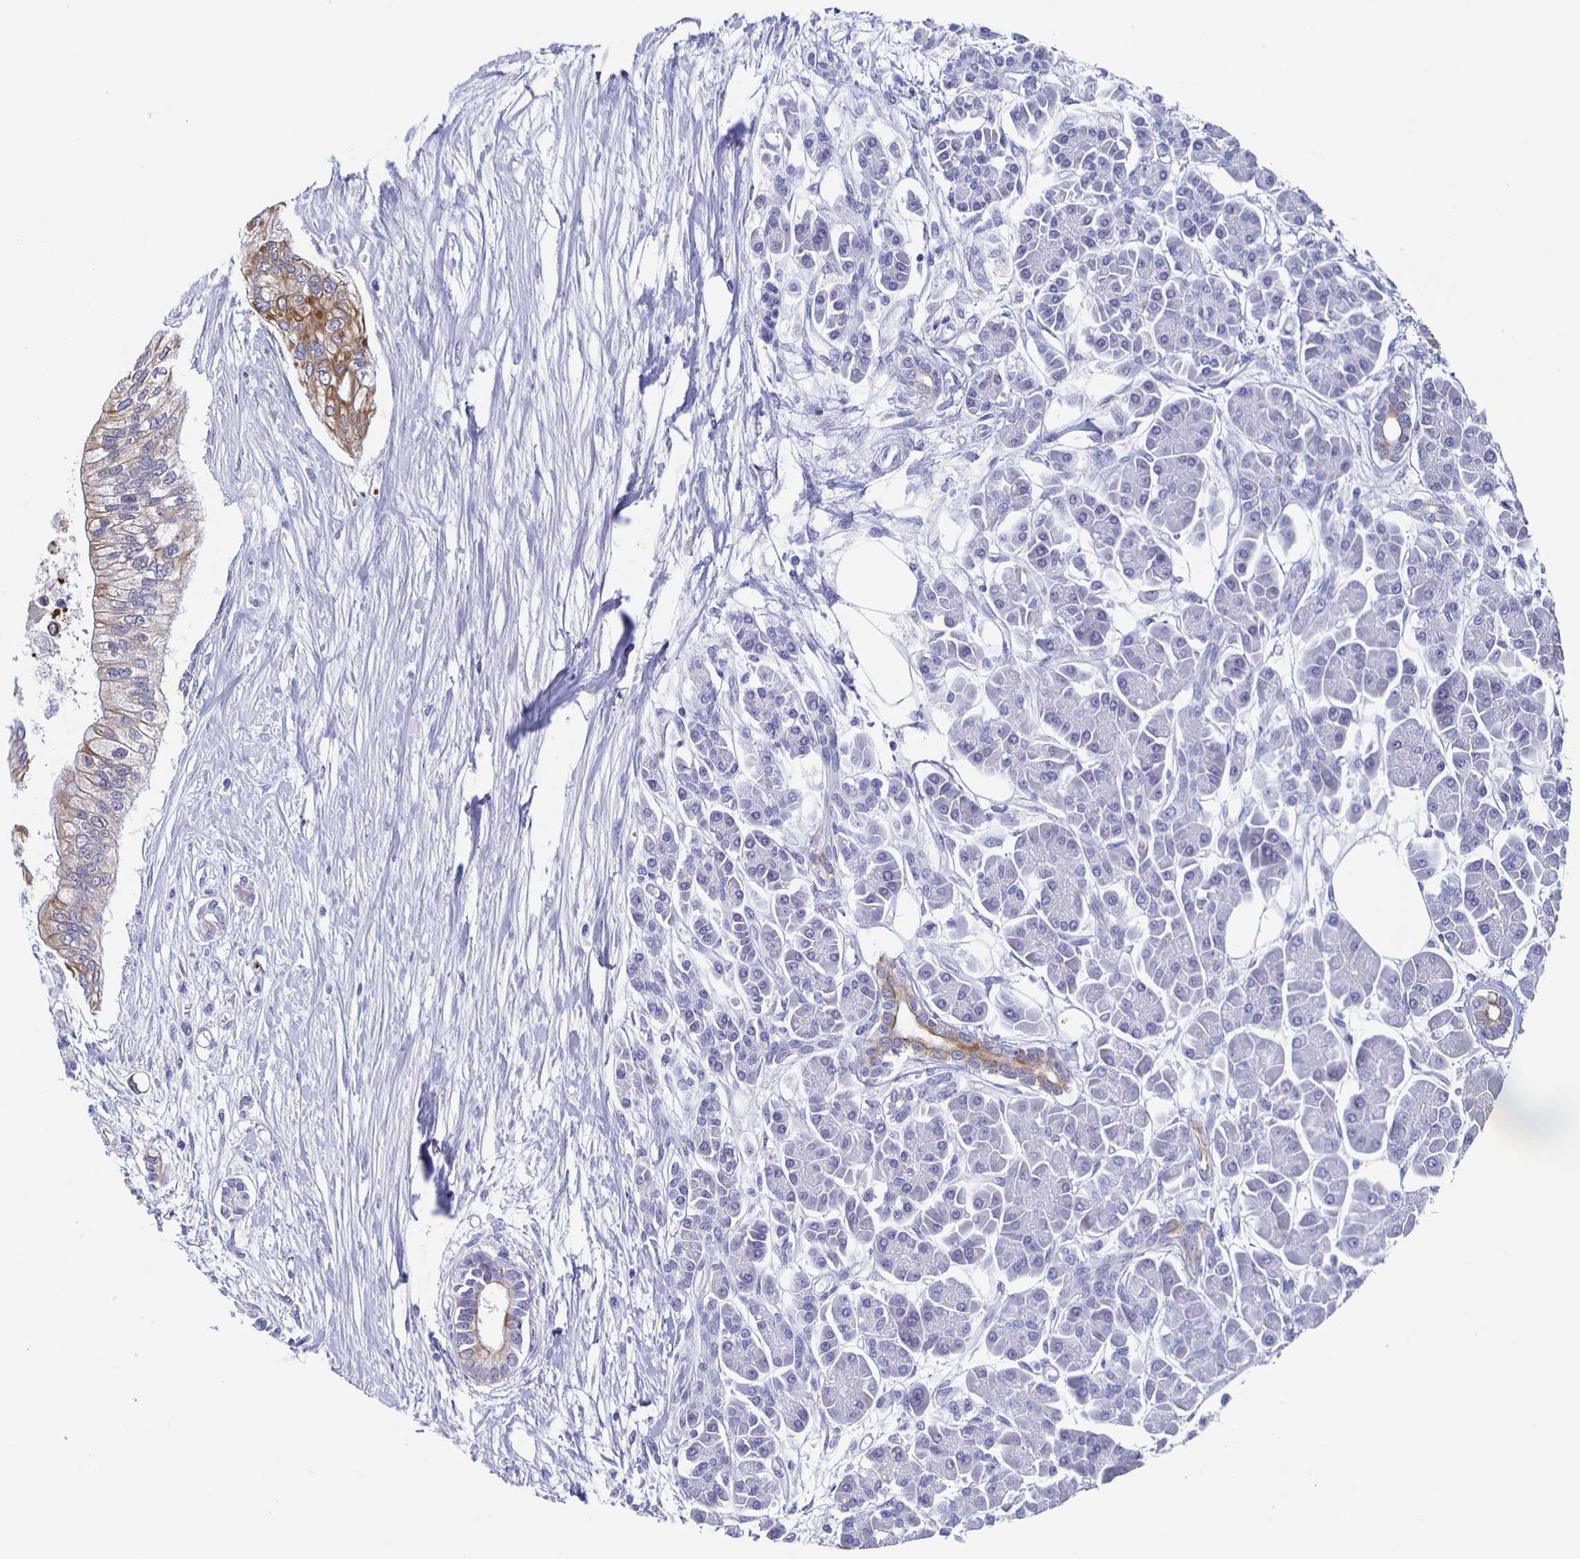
{"staining": {"intensity": "moderate", "quantity": "<25%", "location": "cytoplasmic/membranous"}, "tissue": "pancreatic cancer", "cell_type": "Tumor cells", "image_type": "cancer", "snomed": [{"axis": "morphology", "description": "Adenocarcinoma, NOS"}, {"axis": "topography", "description": "Pancreas"}], "caption": "Brown immunohistochemical staining in human pancreatic cancer exhibits moderate cytoplasmic/membranous expression in about <25% of tumor cells. Ihc stains the protein of interest in brown and the nuclei are stained blue.", "gene": "CCDC17", "patient": {"sex": "female", "age": 77}}